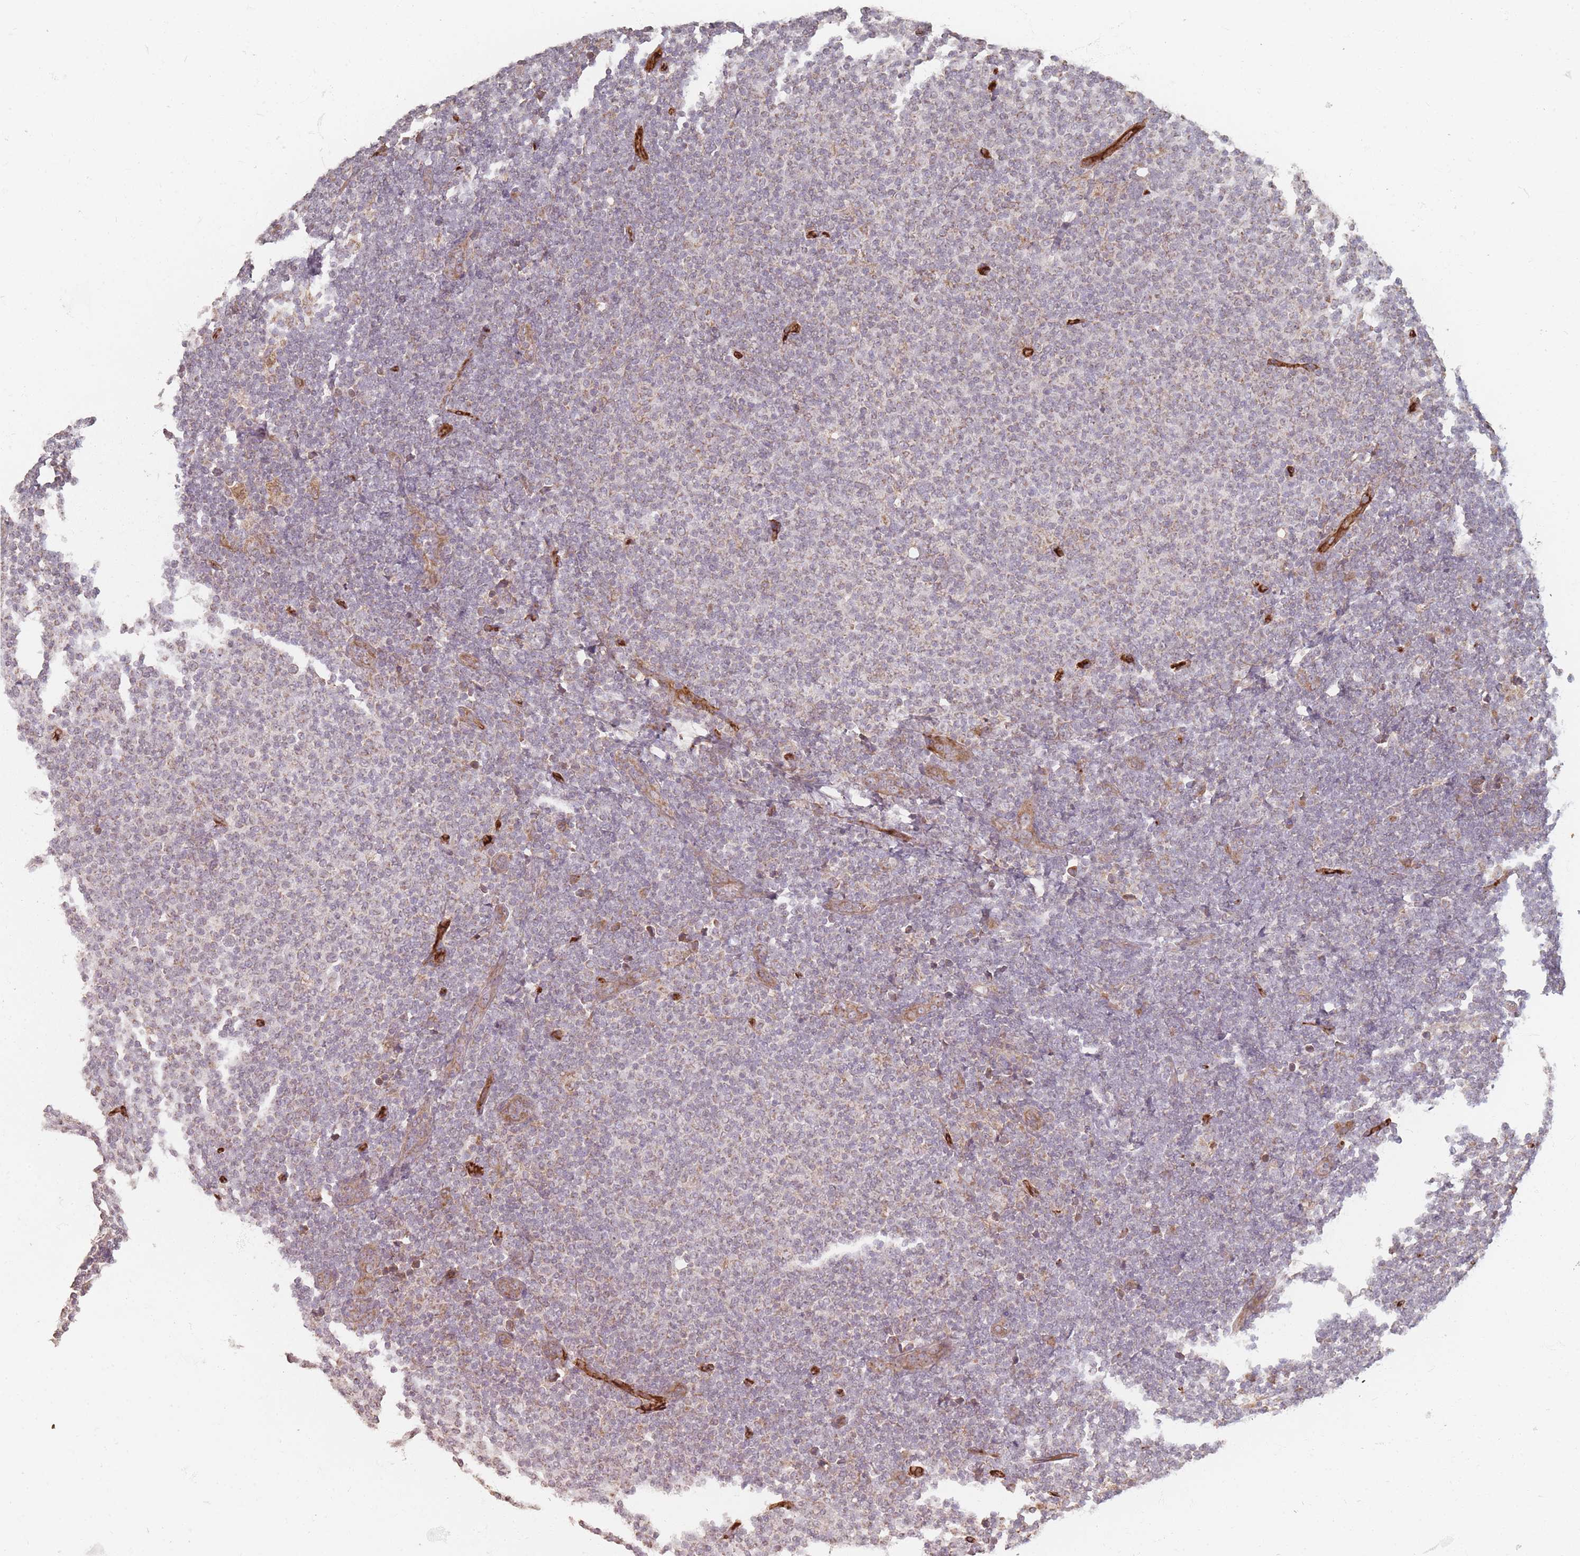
{"staining": {"intensity": "negative", "quantity": "none", "location": "none"}, "tissue": "lymphoma", "cell_type": "Tumor cells", "image_type": "cancer", "snomed": [{"axis": "morphology", "description": "Malignant lymphoma, non-Hodgkin's type, Low grade"}, {"axis": "topography", "description": "Lymph node"}], "caption": "Malignant lymphoma, non-Hodgkin's type (low-grade) stained for a protein using IHC reveals no expression tumor cells.", "gene": "MRPS6", "patient": {"sex": "male", "age": 66}}